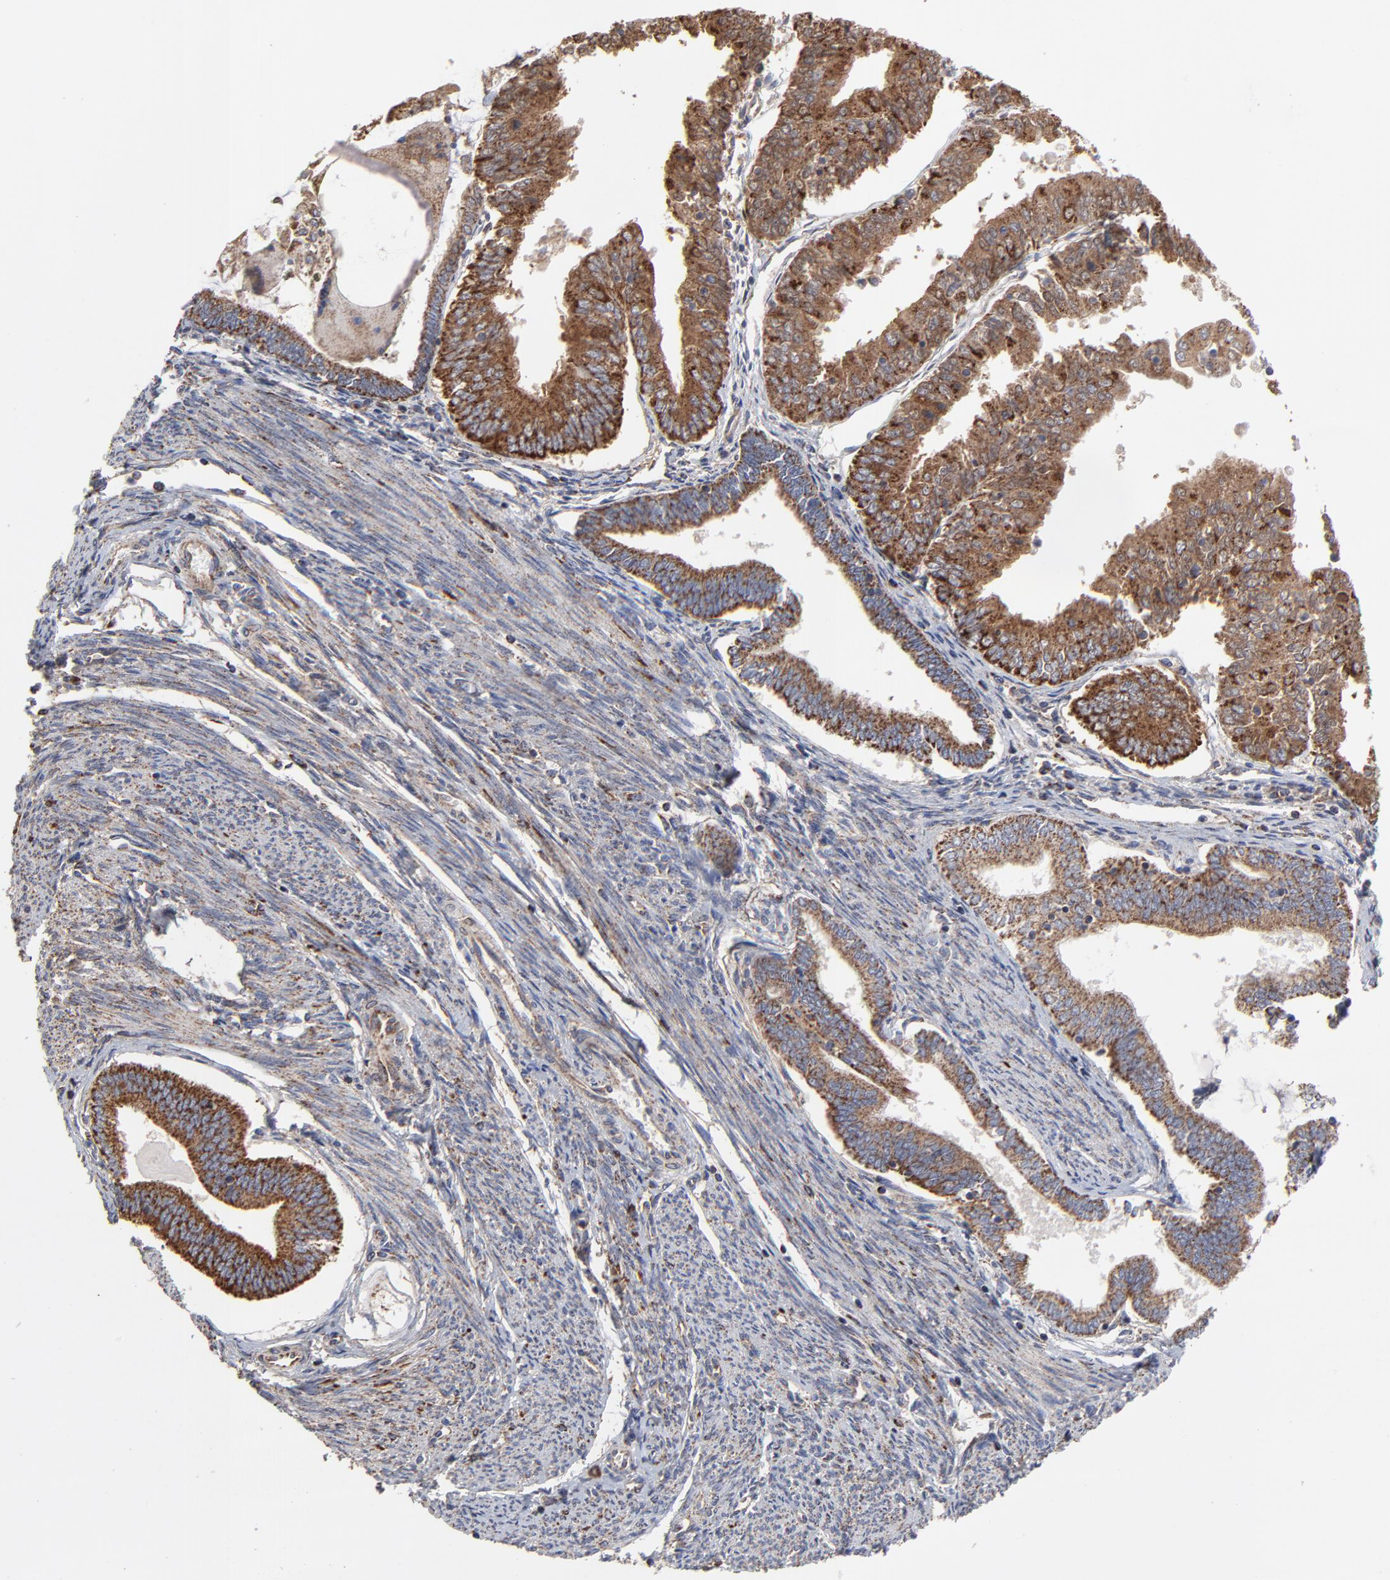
{"staining": {"intensity": "strong", "quantity": ">75%", "location": "cytoplasmic/membranous"}, "tissue": "endometrial cancer", "cell_type": "Tumor cells", "image_type": "cancer", "snomed": [{"axis": "morphology", "description": "Adenocarcinoma, NOS"}, {"axis": "topography", "description": "Endometrium"}], "caption": "Endometrial cancer (adenocarcinoma) stained for a protein (brown) demonstrates strong cytoplasmic/membranous positive staining in approximately >75% of tumor cells.", "gene": "ZNF550", "patient": {"sex": "female", "age": 79}}